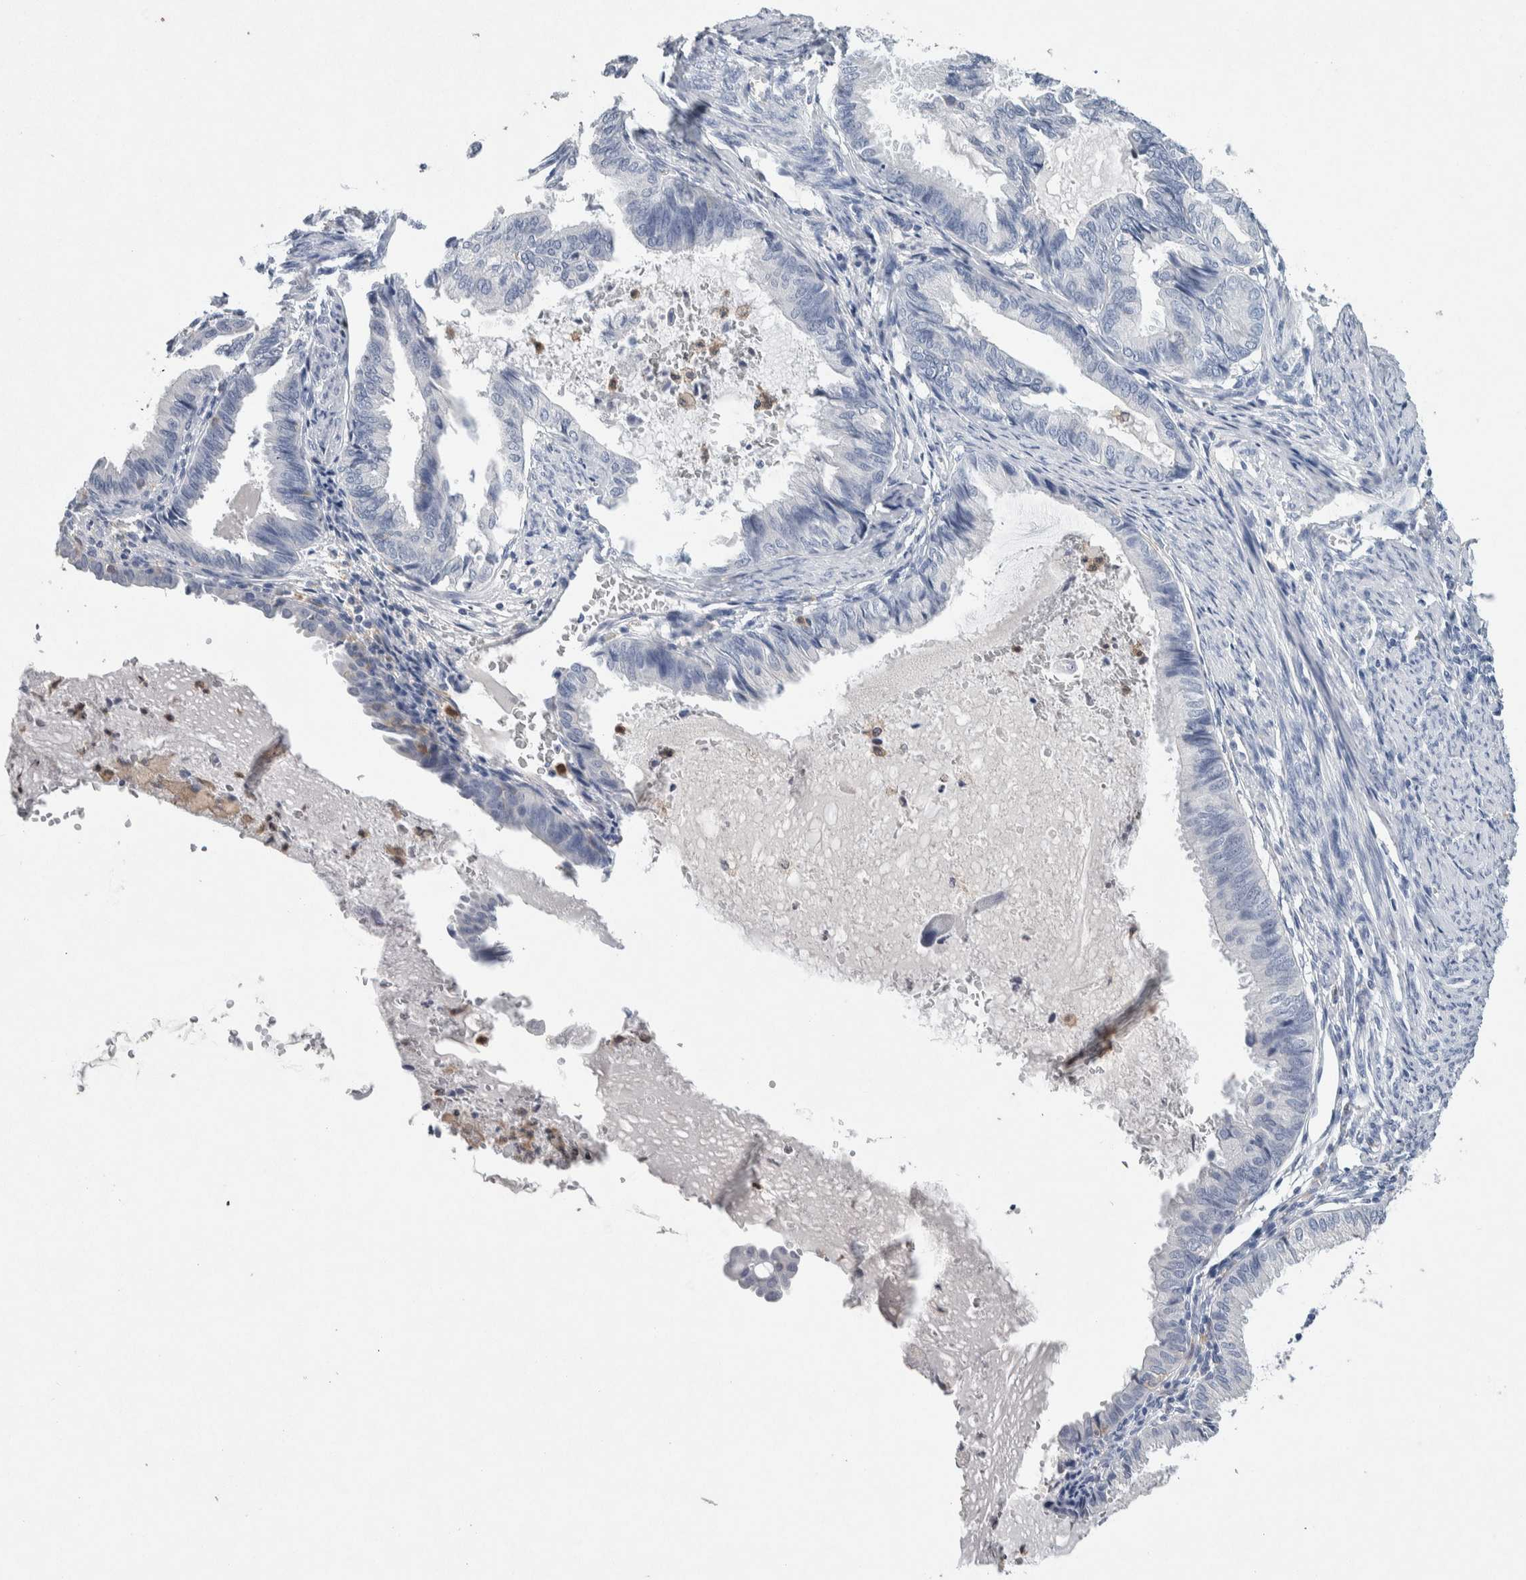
{"staining": {"intensity": "negative", "quantity": "none", "location": "none"}, "tissue": "endometrial cancer", "cell_type": "Tumor cells", "image_type": "cancer", "snomed": [{"axis": "morphology", "description": "Adenocarcinoma, NOS"}, {"axis": "topography", "description": "Endometrium"}], "caption": "An IHC histopathology image of endometrial cancer is shown. There is no staining in tumor cells of endometrial cancer.", "gene": "NCF2", "patient": {"sex": "female", "age": 86}}